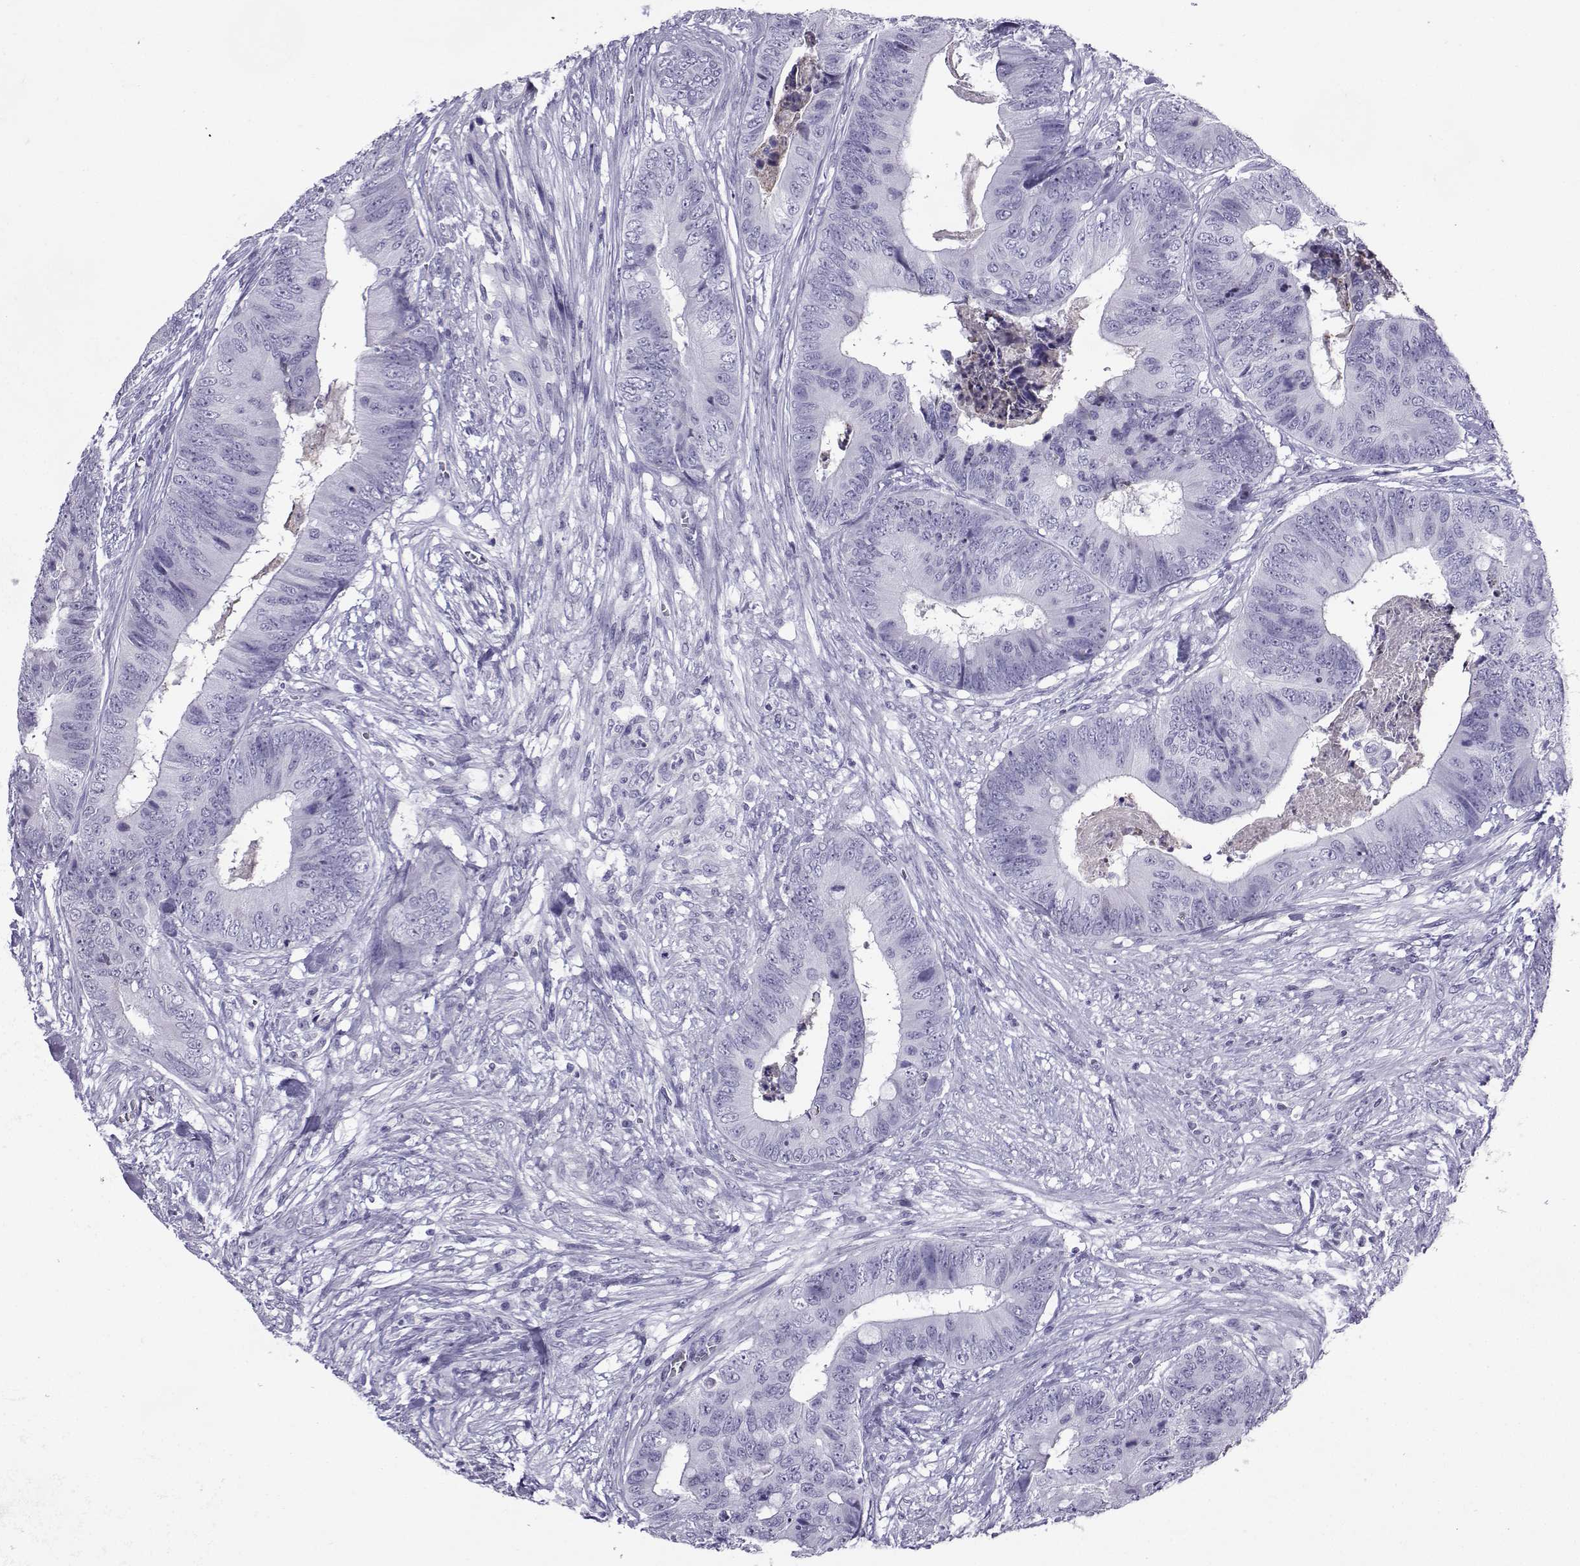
{"staining": {"intensity": "negative", "quantity": "none", "location": "none"}, "tissue": "colorectal cancer", "cell_type": "Tumor cells", "image_type": "cancer", "snomed": [{"axis": "morphology", "description": "Adenocarcinoma, NOS"}, {"axis": "topography", "description": "Colon"}], "caption": "This is an immunohistochemistry histopathology image of colorectal adenocarcinoma. There is no expression in tumor cells.", "gene": "SLC18A2", "patient": {"sex": "male", "age": 84}}